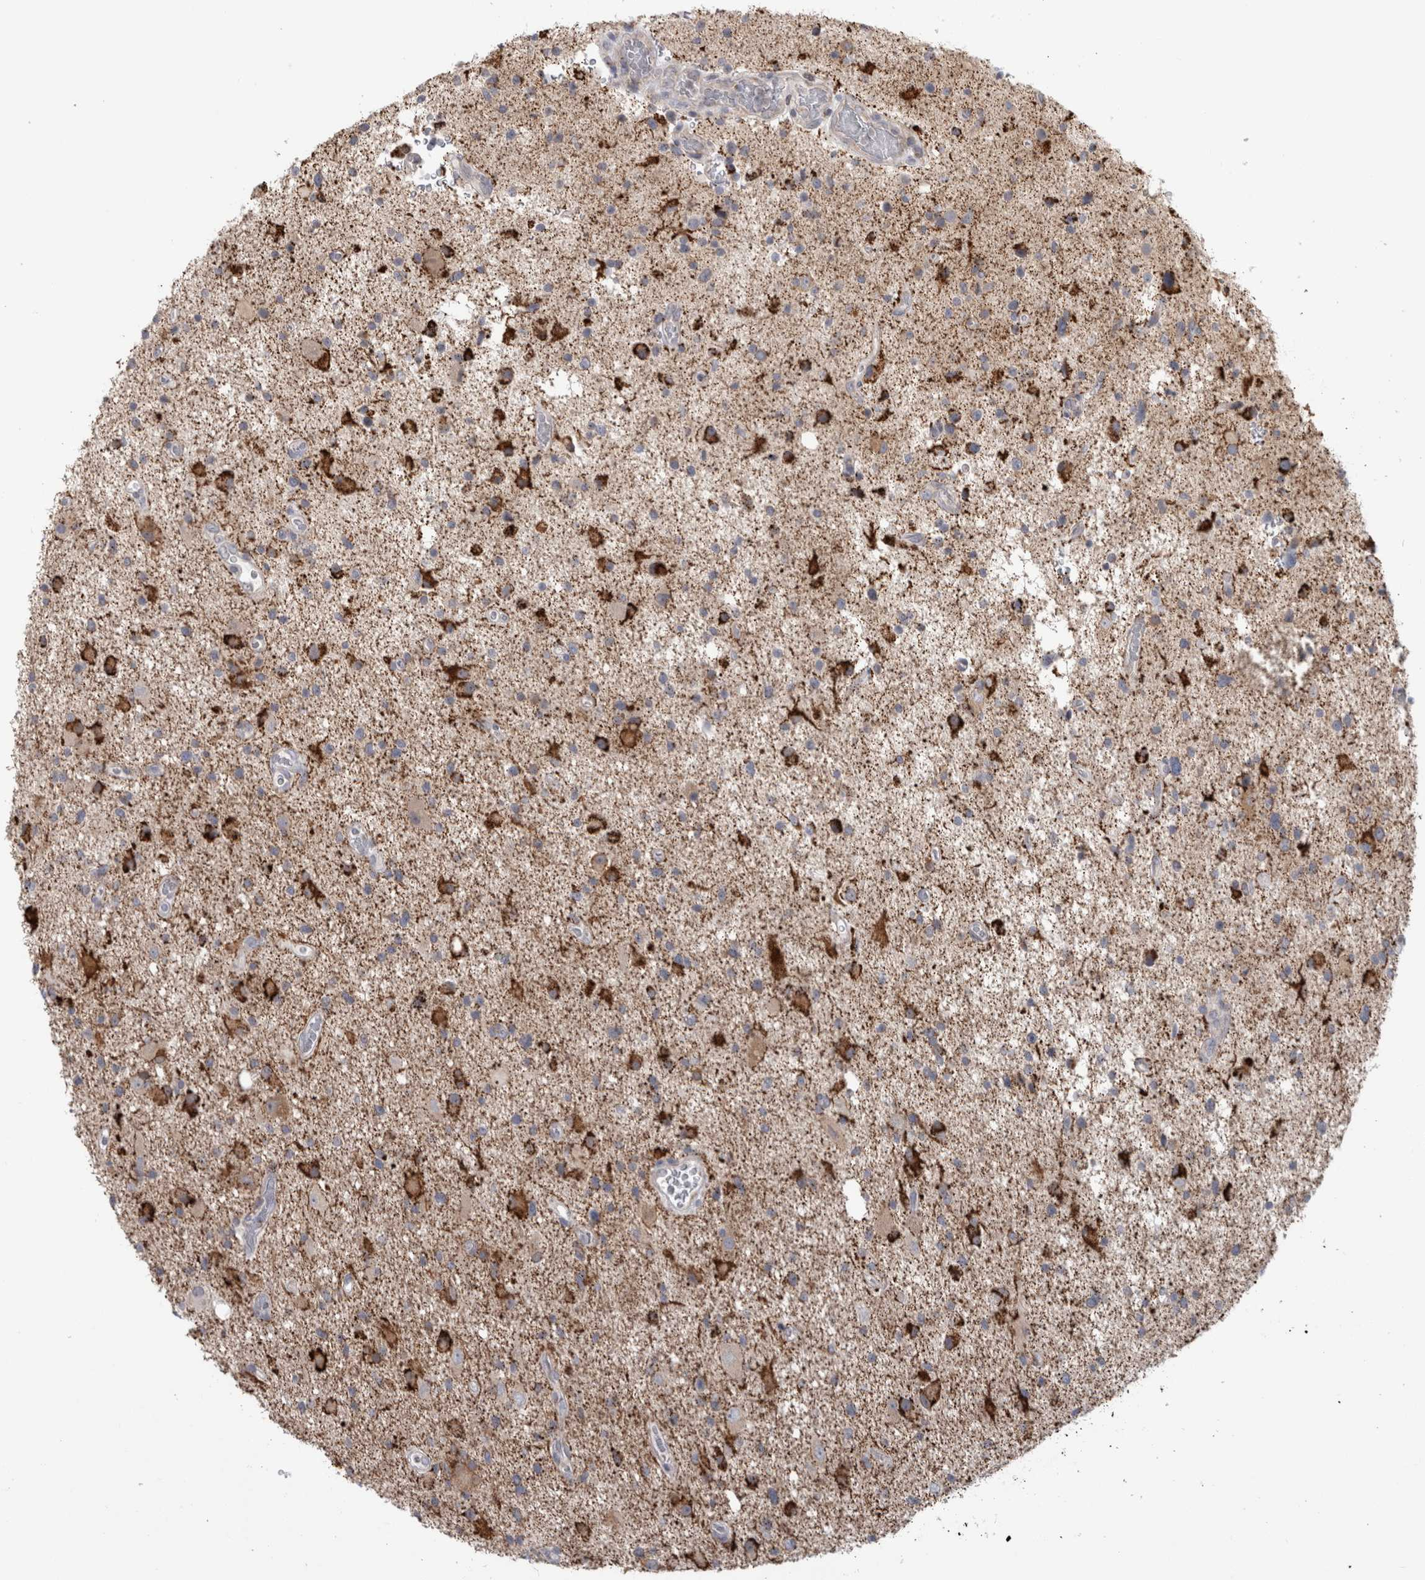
{"staining": {"intensity": "strong", "quantity": "<25%", "location": "cytoplasmic/membranous"}, "tissue": "glioma", "cell_type": "Tumor cells", "image_type": "cancer", "snomed": [{"axis": "morphology", "description": "Glioma, malignant, High grade"}, {"axis": "topography", "description": "Brain"}], "caption": "The immunohistochemical stain labels strong cytoplasmic/membranous positivity in tumor cells of high-grade glioma (malignant) tissue.", "gene": "RAB18", "patient": {"sex": "male", "age": 33}}